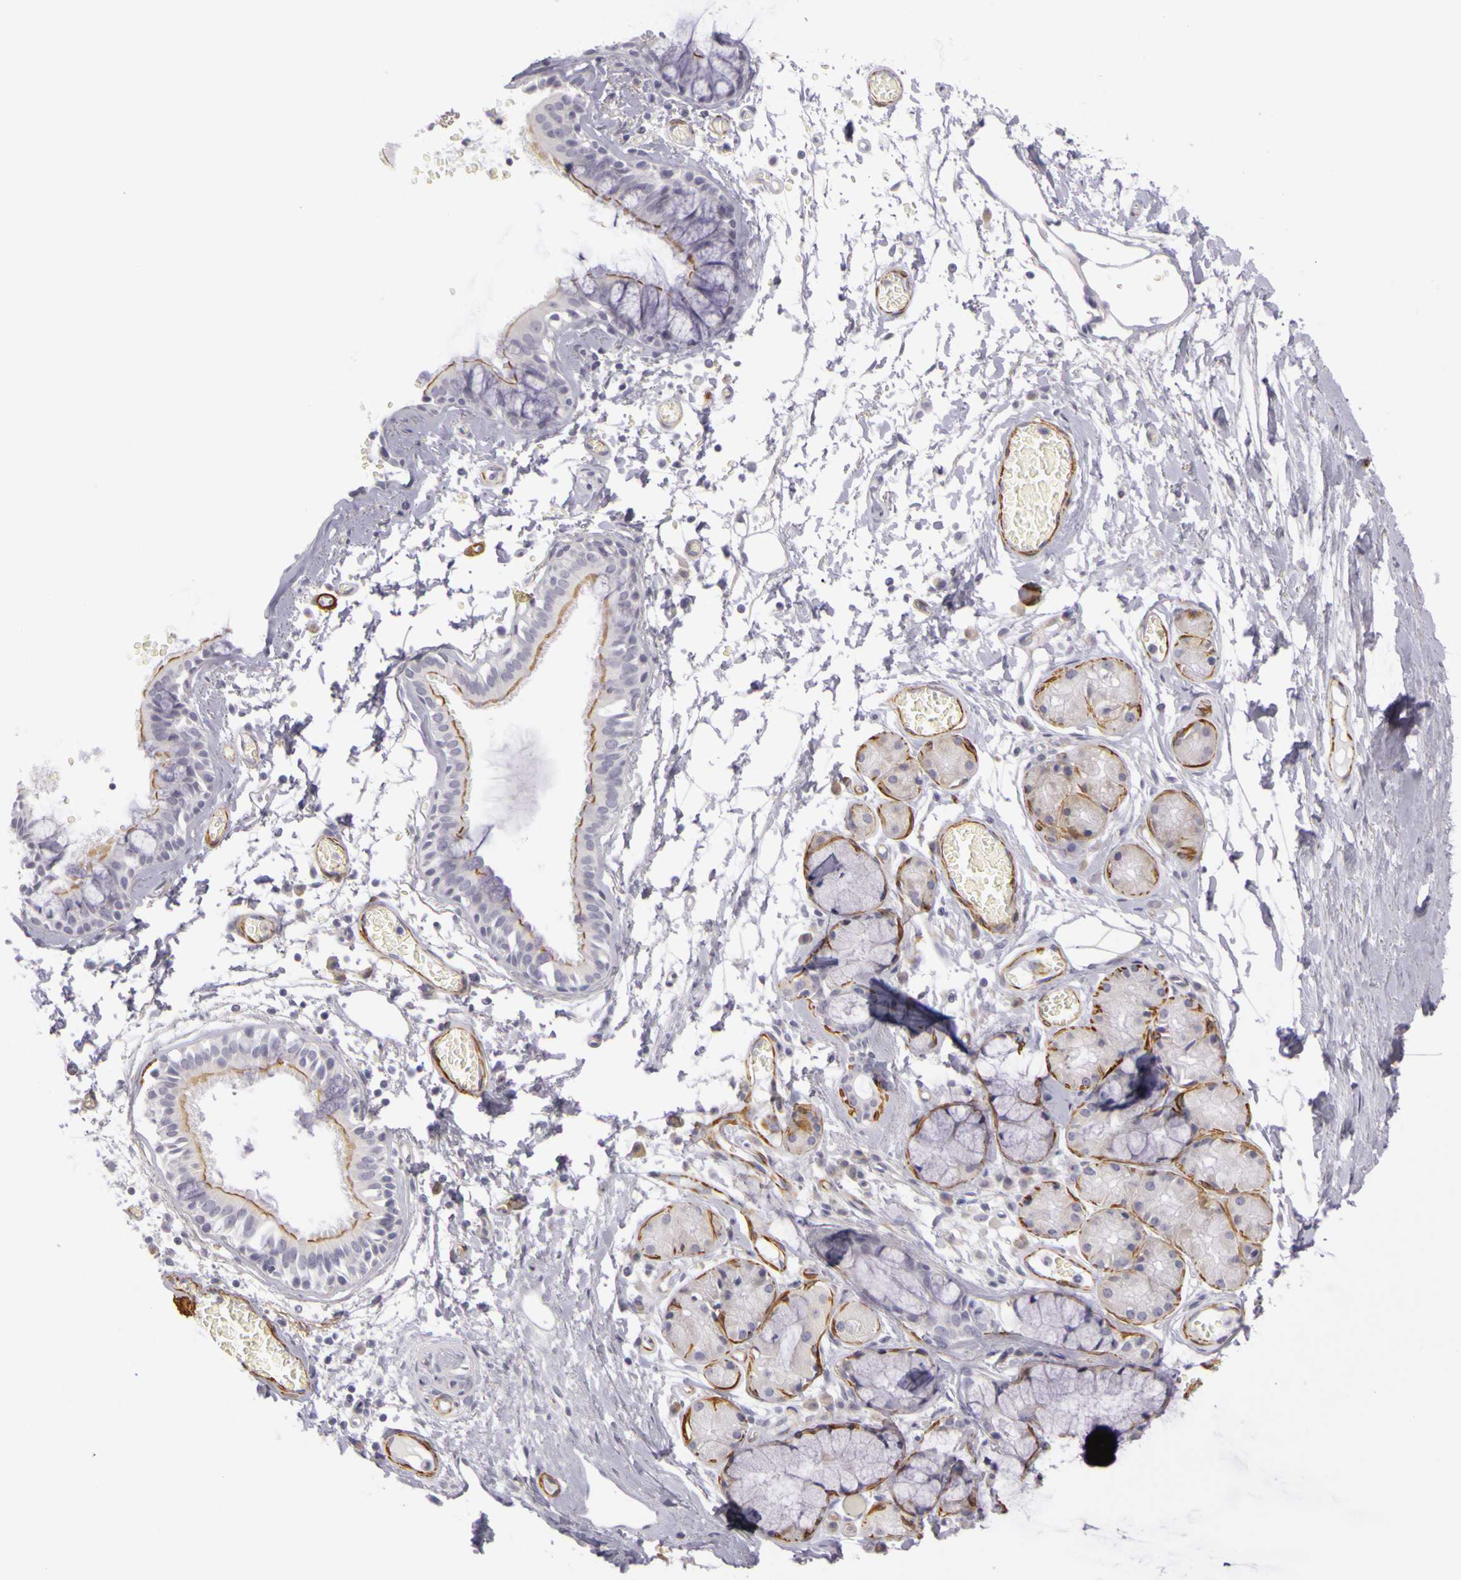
{"staining": {"intensity": "moderate", "quantity": ">75%", "location": "cytoplasmic/membranous"}, "tissue": "bronchus", "cell_type": "Respiratory epithelial cells", "image_type": "normal", "snomed": [{"axis": "morphology", "description": "Normal tissue, NOS"}, {"axis": "topography", "description": "Bronchus"}, {"axis": "topography", "description": "Lung"}], "caption": "Protein analysis of normal bronchus shows moderate cytoplasmic/membranous staining in about >75% of respiratory epithelial cells.", "gene": "CNTN2", "patient": {"sex": "female", "age": 56}}